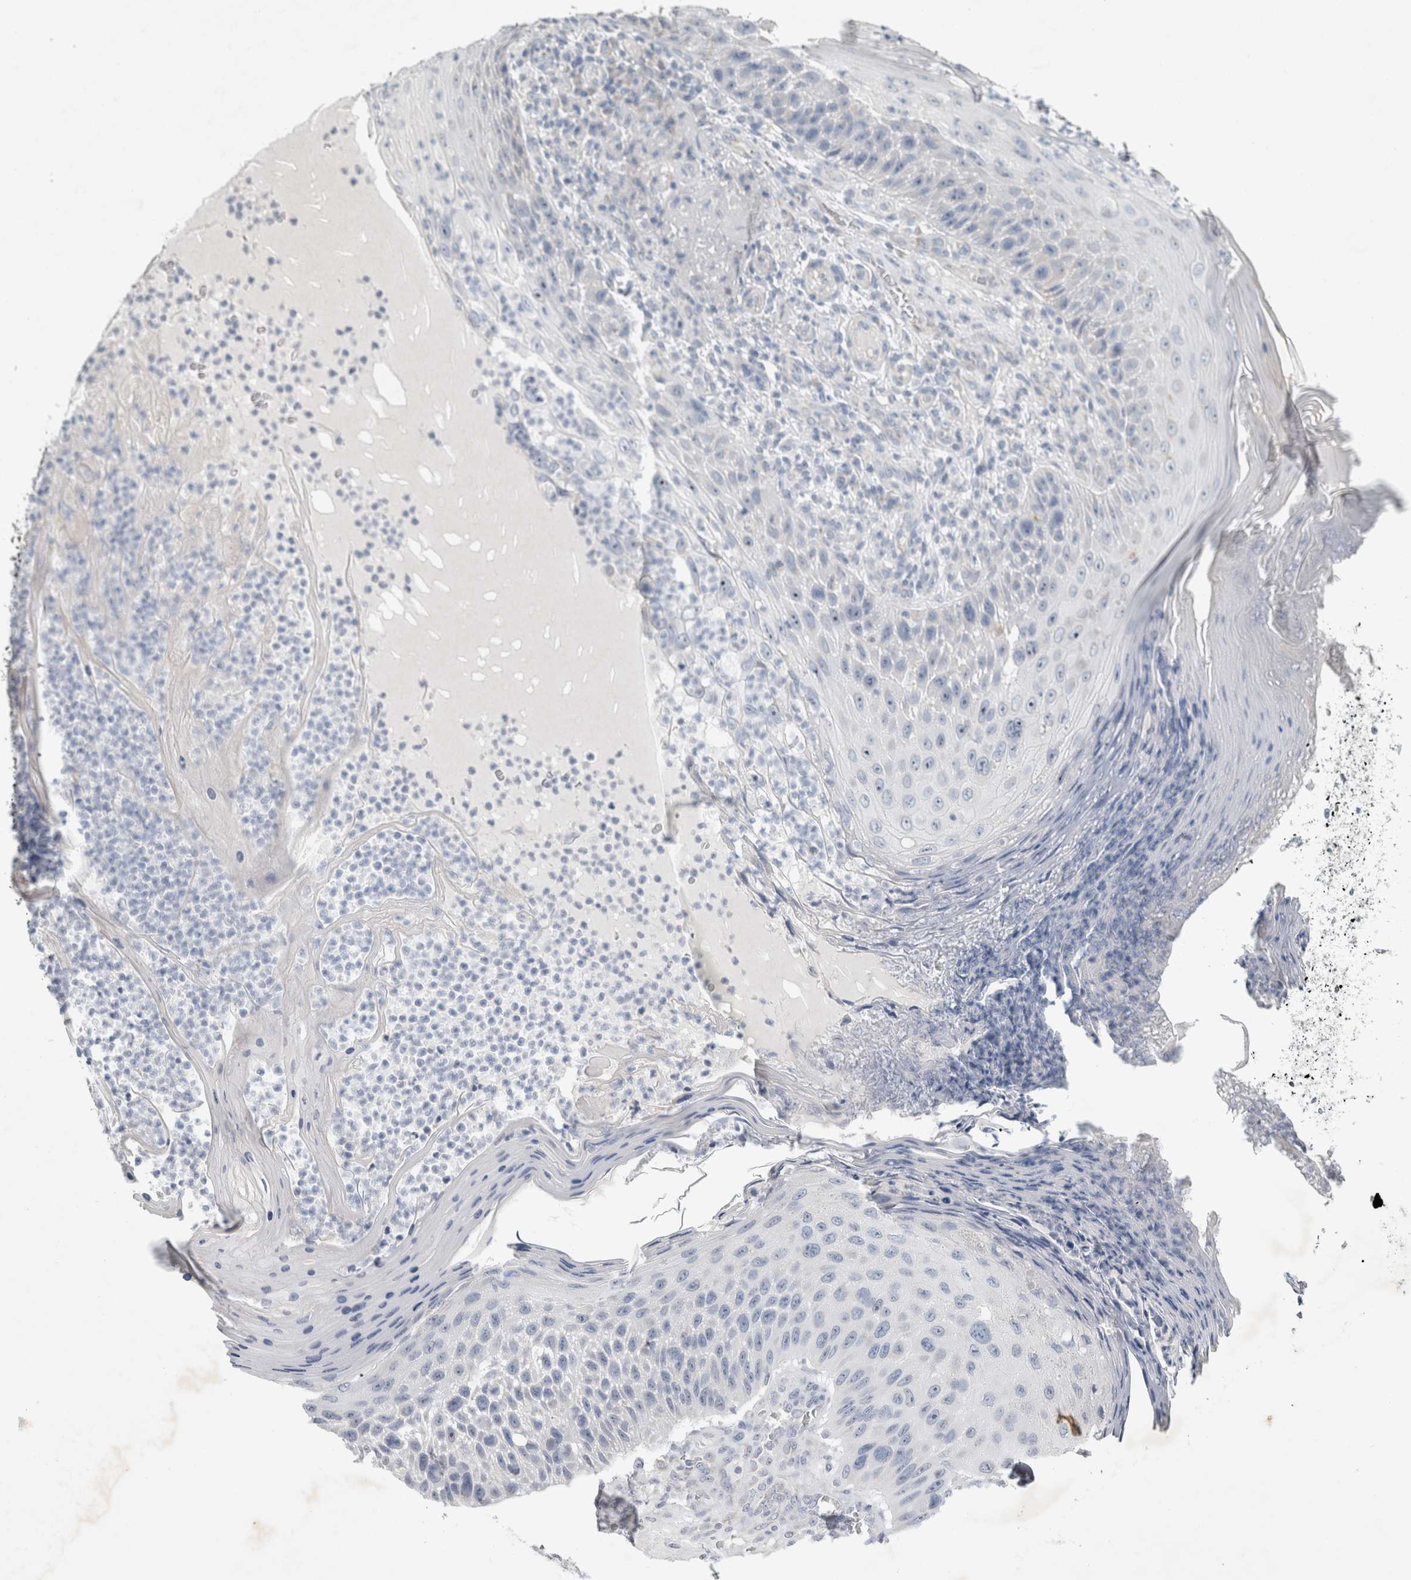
{"staining": {"intensity": "negative", "quantity": "none", "location": "none"}, "tissue": "skin cancer", "cell_type": "Tumor cells", "image_type": "cancer", "snomed": [{"axis": "morphology", "description": "Squamous cell carcinoma, NOS"}, {"axis": "topography", "description": "Skin"}], "caption": "High magnification brightfield microscopy of skin squamous cell carcinoma stained with DAB (brown) and counterstained with hematoxylin (blue): tumor cells show no significant expression.", "gene": "FXYD7", "patient": {"sex": "female", "age": 88}}